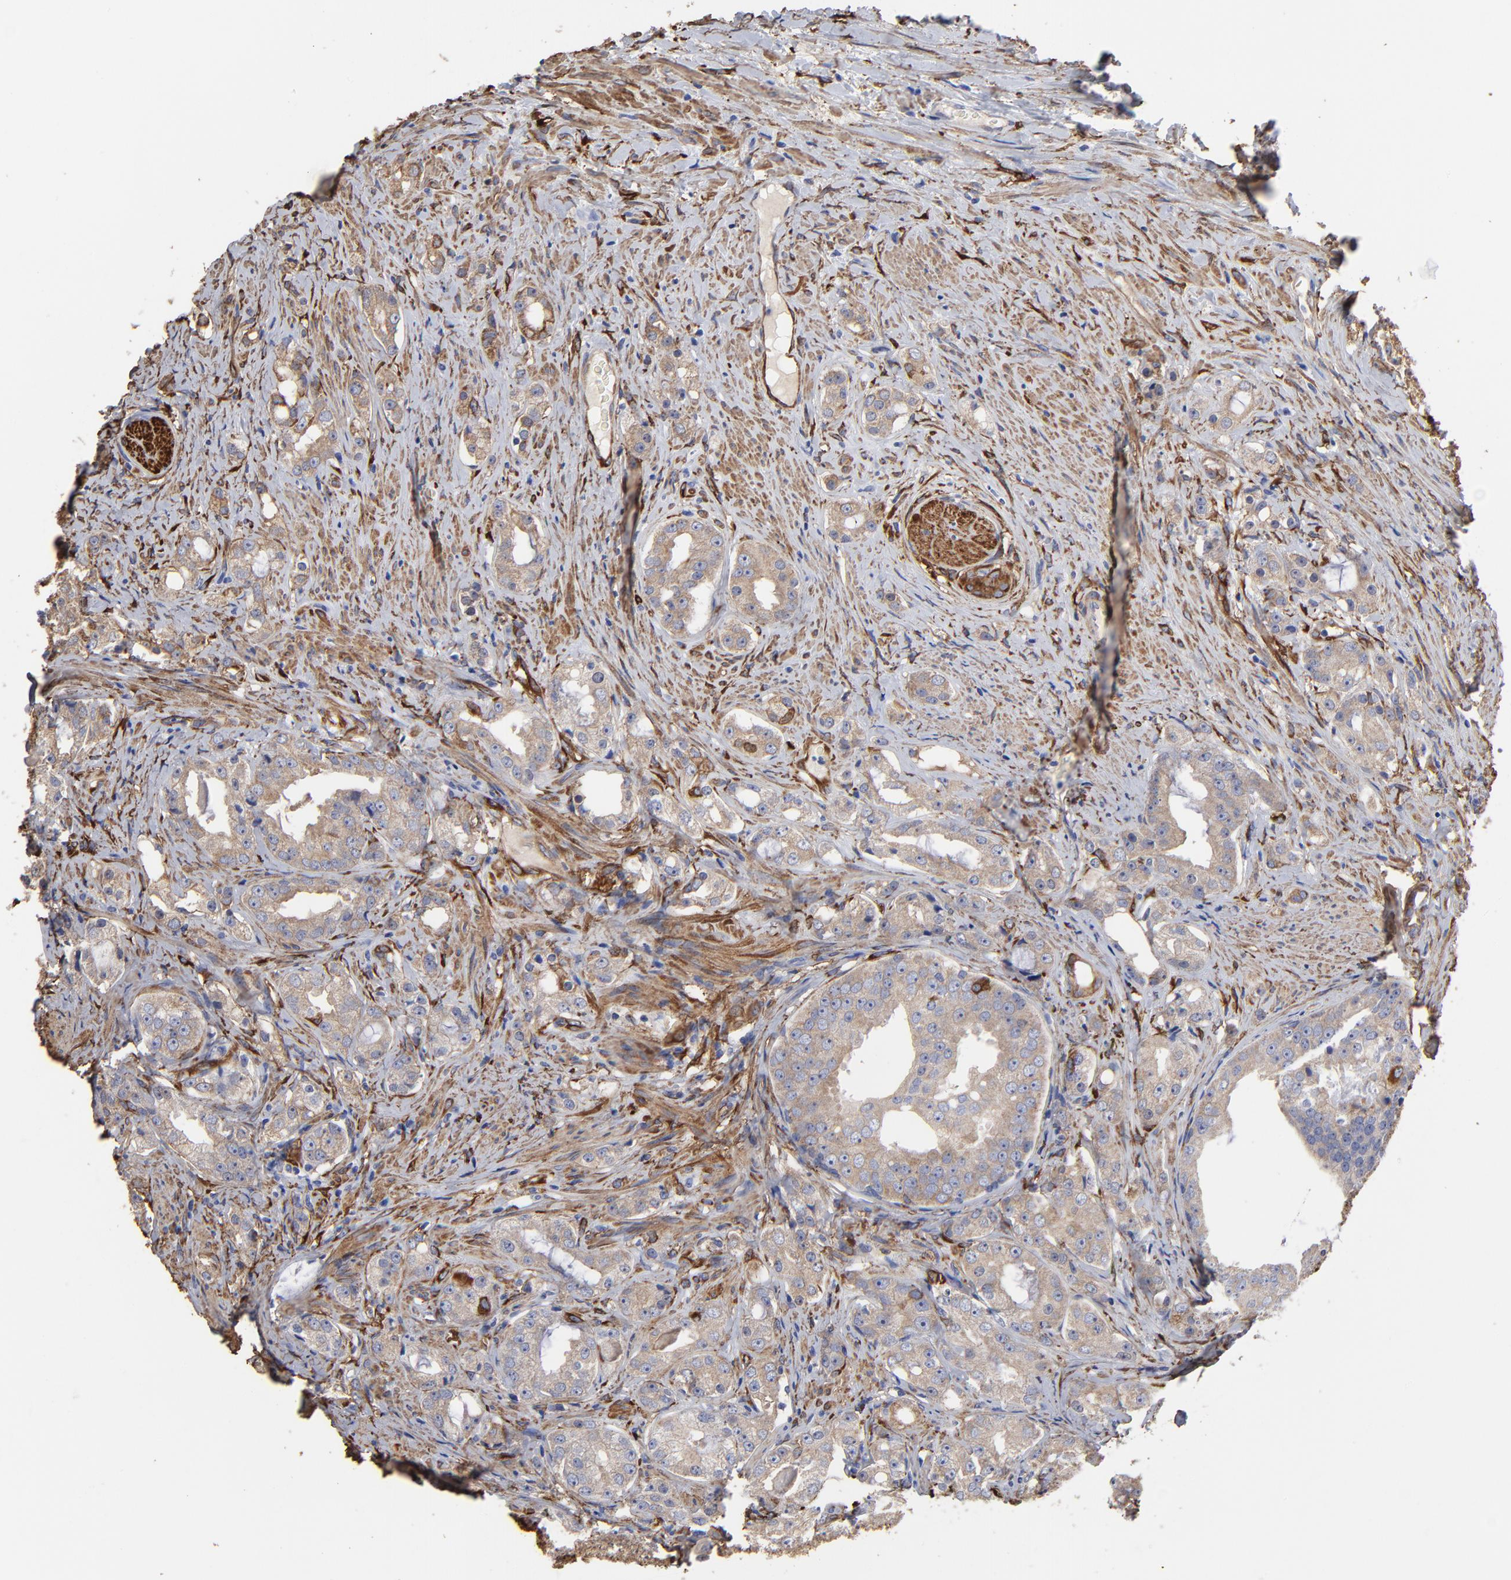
{"staining": {"intensity": "weak", "quantity": ">75%", "location": "cytoplasmic/membranous"}, "tissue": "prostate cancer", "cell_type": "Tumor cells", "image_type": "cancer", "snomed": [{"axis": "morphology", "description": "Adenocarcinoma, High grade"}, {"axis": "topography", "description": "Prostate"}], "caption": "There is low levels of weak cytoplasmic/membranous staining in tumor cells of high-grade adenocarcinoma (prostate), as demonstrated by immunohistochemical staining (brown color).", "gene": "CILP", "patient": {"sex": "male", "age": 68}}